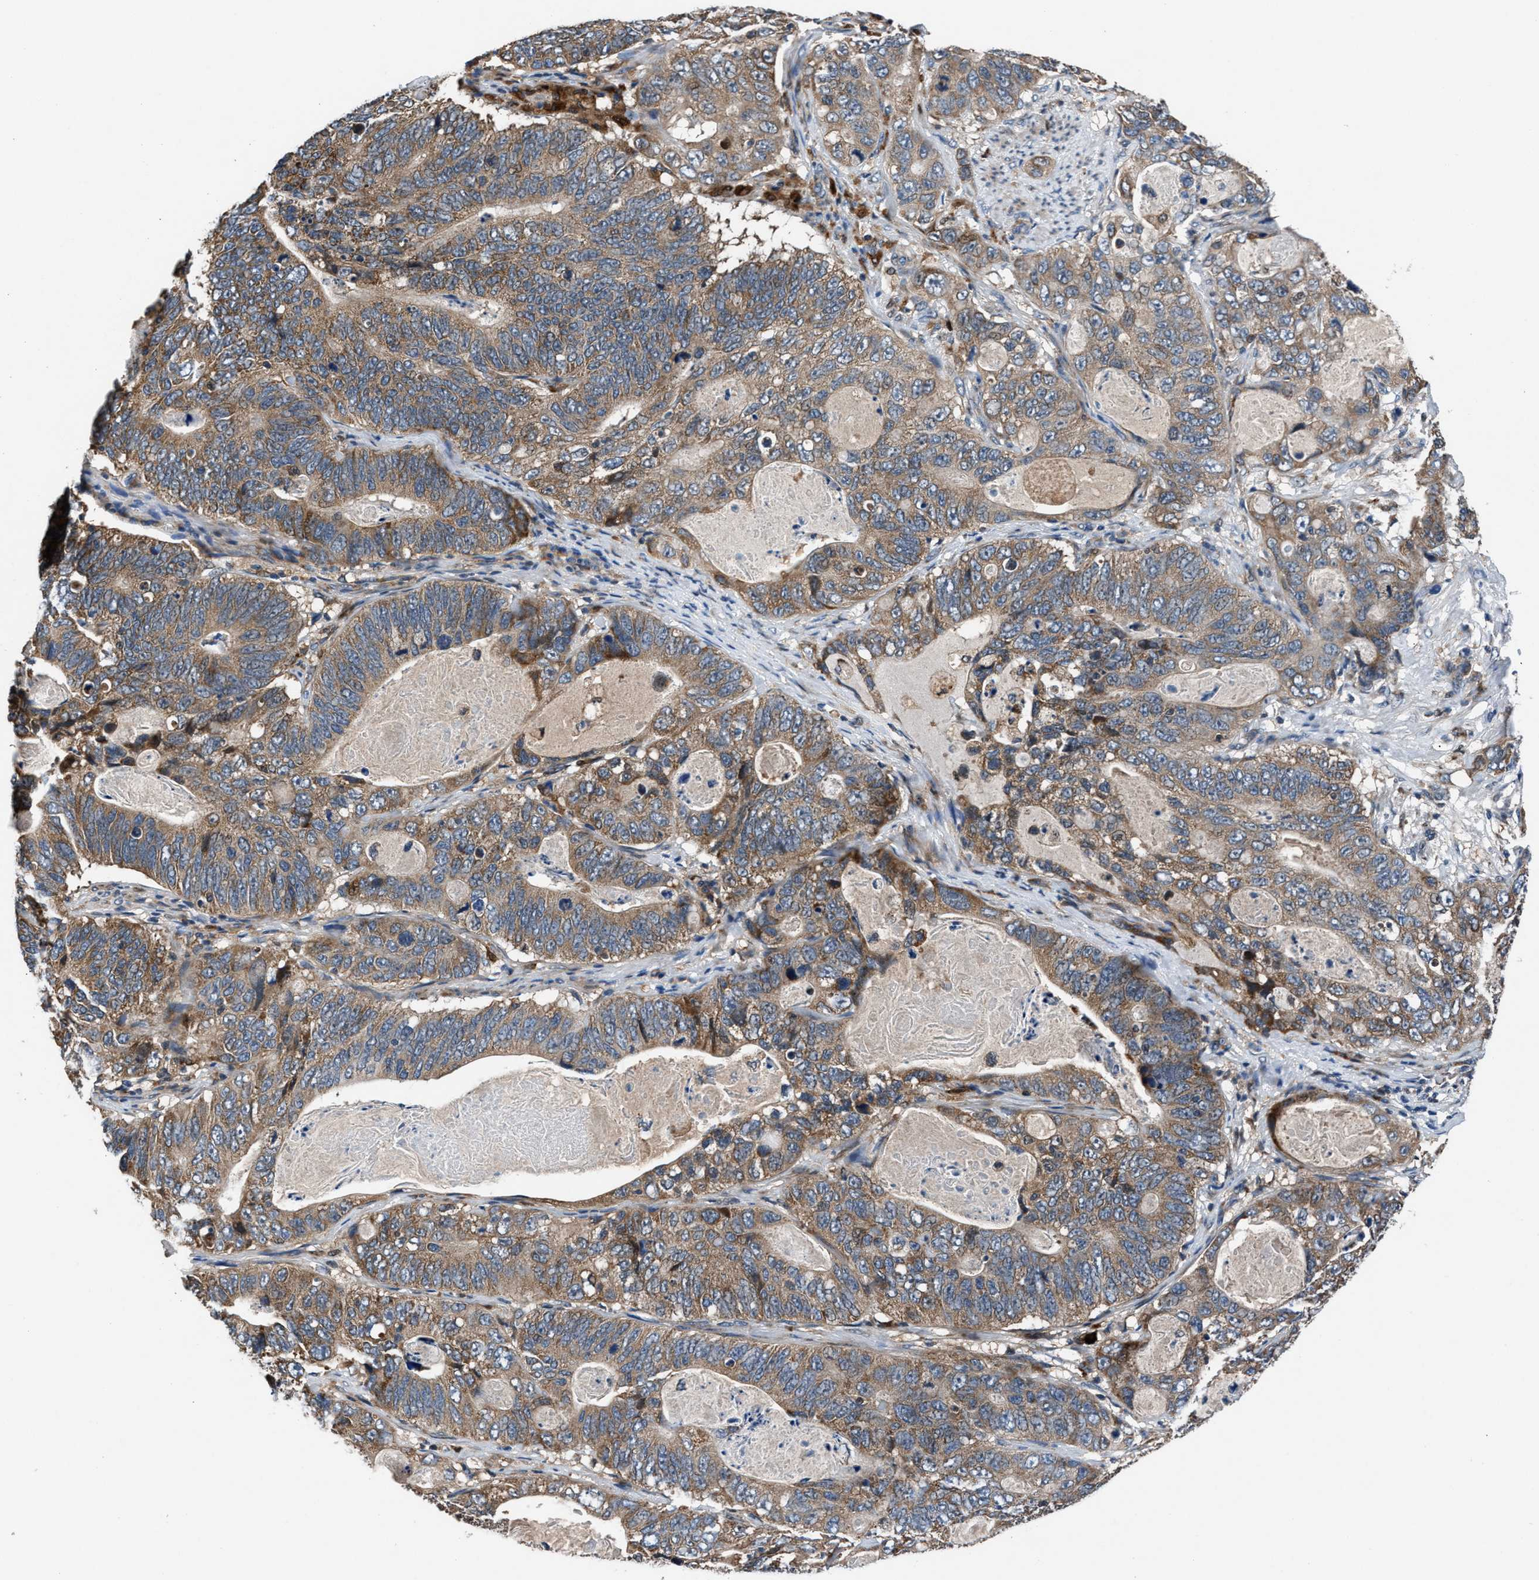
{"staining": {"intensity": "moderate", "quantity": ">75%", "location": "cytoplasmic/membranous"}, "tissue": "stomach cancer", "cell_type": "Tumor cells", "image_type": "cancer", "snomed": [{"axis": "morphology", "description": "Normal tissue, NOS"}, {"axis": "morphology", "description": "Adenocarcinoma, NOS"}, {"axis": "topography", "description": "Stomach"}], "caption": "Stomach adenocarcinoma stained with a brown dye shows moderate cytoplasmic/membranous positive expression in about >75% of tumor cells.", "gene": "FAM221A", "patient": {"sex": "female", "age": 89}}